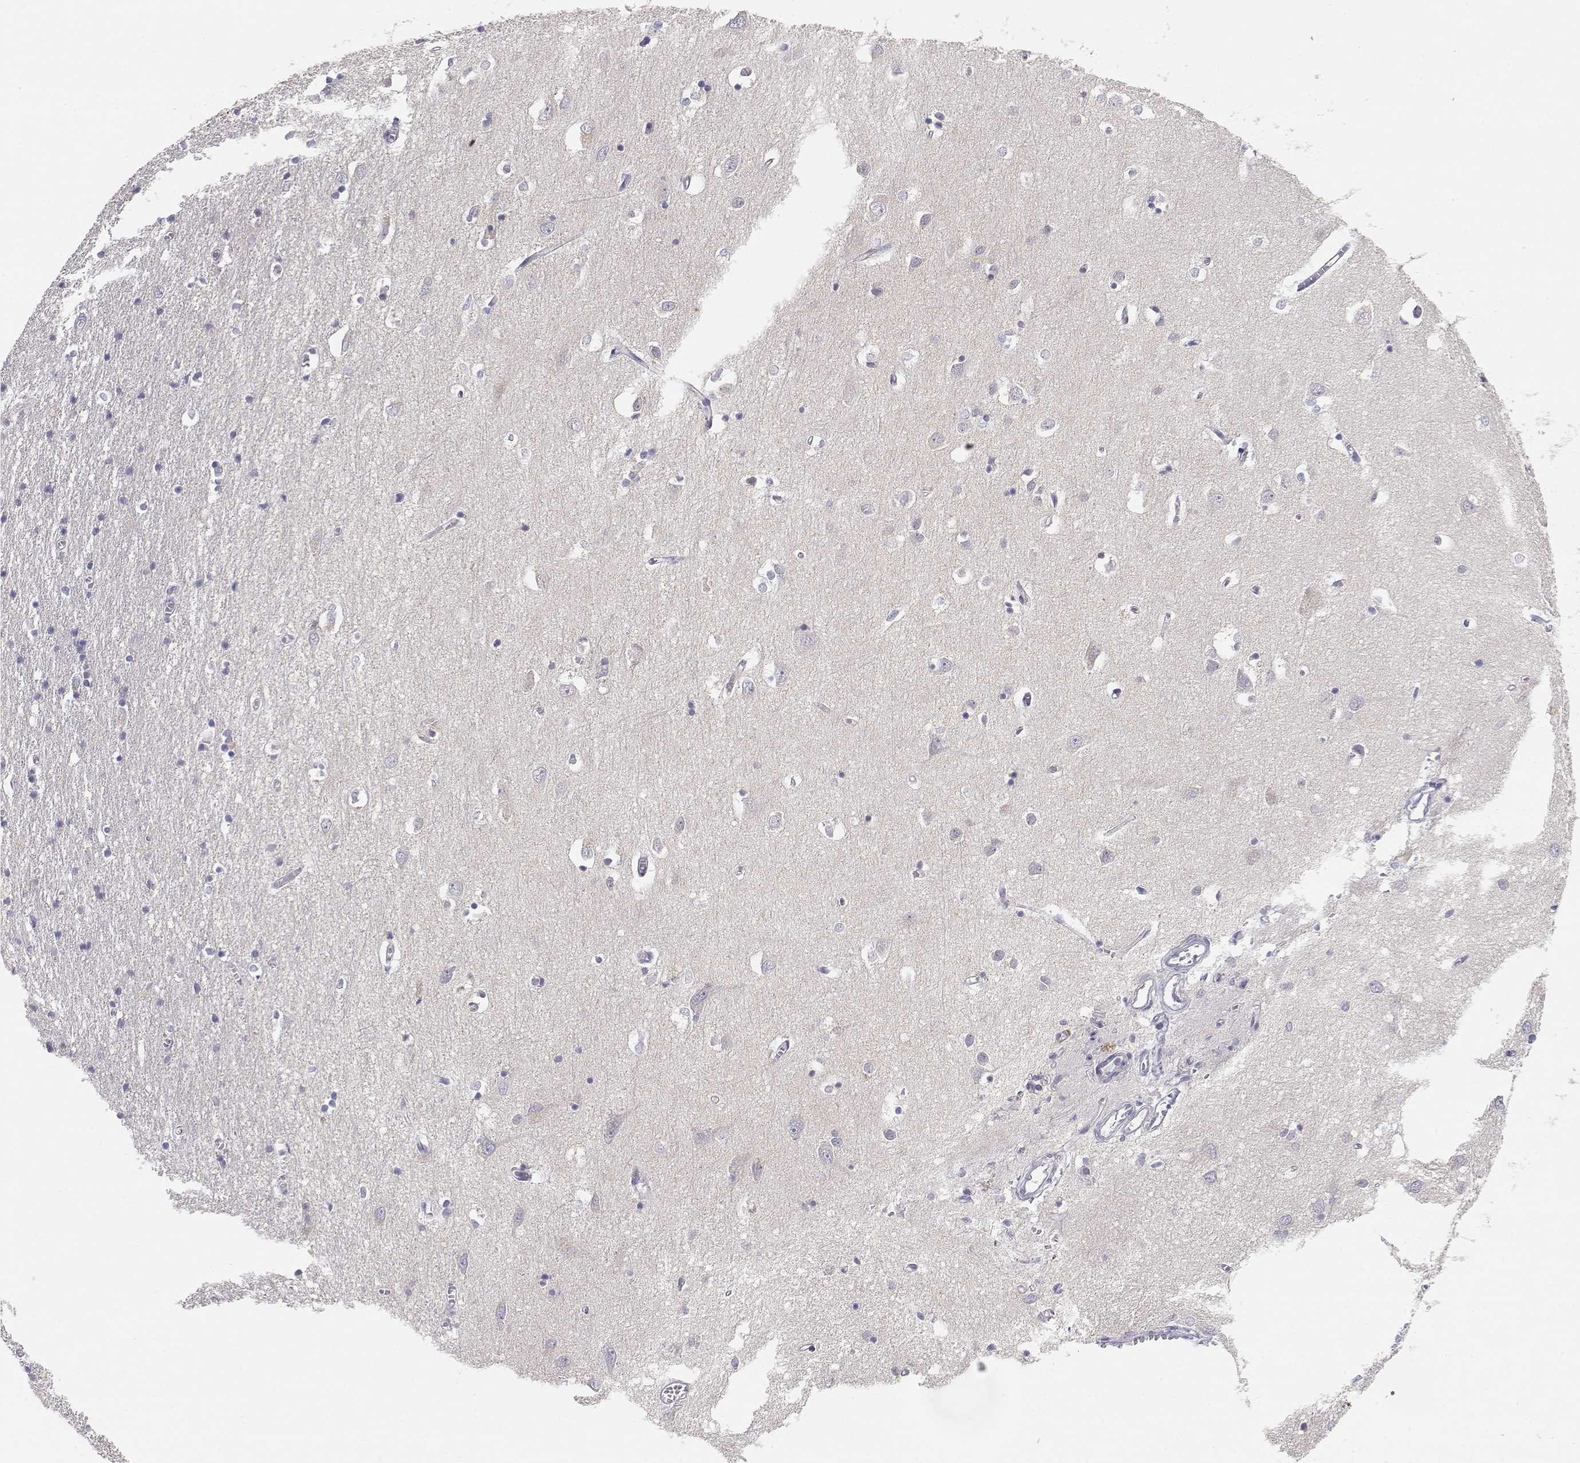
{"staining": {"intensity": "negative", "quantity": "none", "location": "none"}, "tissue": "cerebral cortex", "cell_type": "Endothelial cells", "image_type": "normal", "snomed": [{"axis": "morphology", "description": "Normal tissue, NOS"}, {"axis": "topography", "description": "Cerebral cortex"}], "caption": "DAB (3,3'-diaminobenzidine) immunohistochemical staining of benign human cerebral cortex displays no significant positivity in endothelial cells.", "gene": "ADA", "patient": {"sex": "male", "age": 70}}